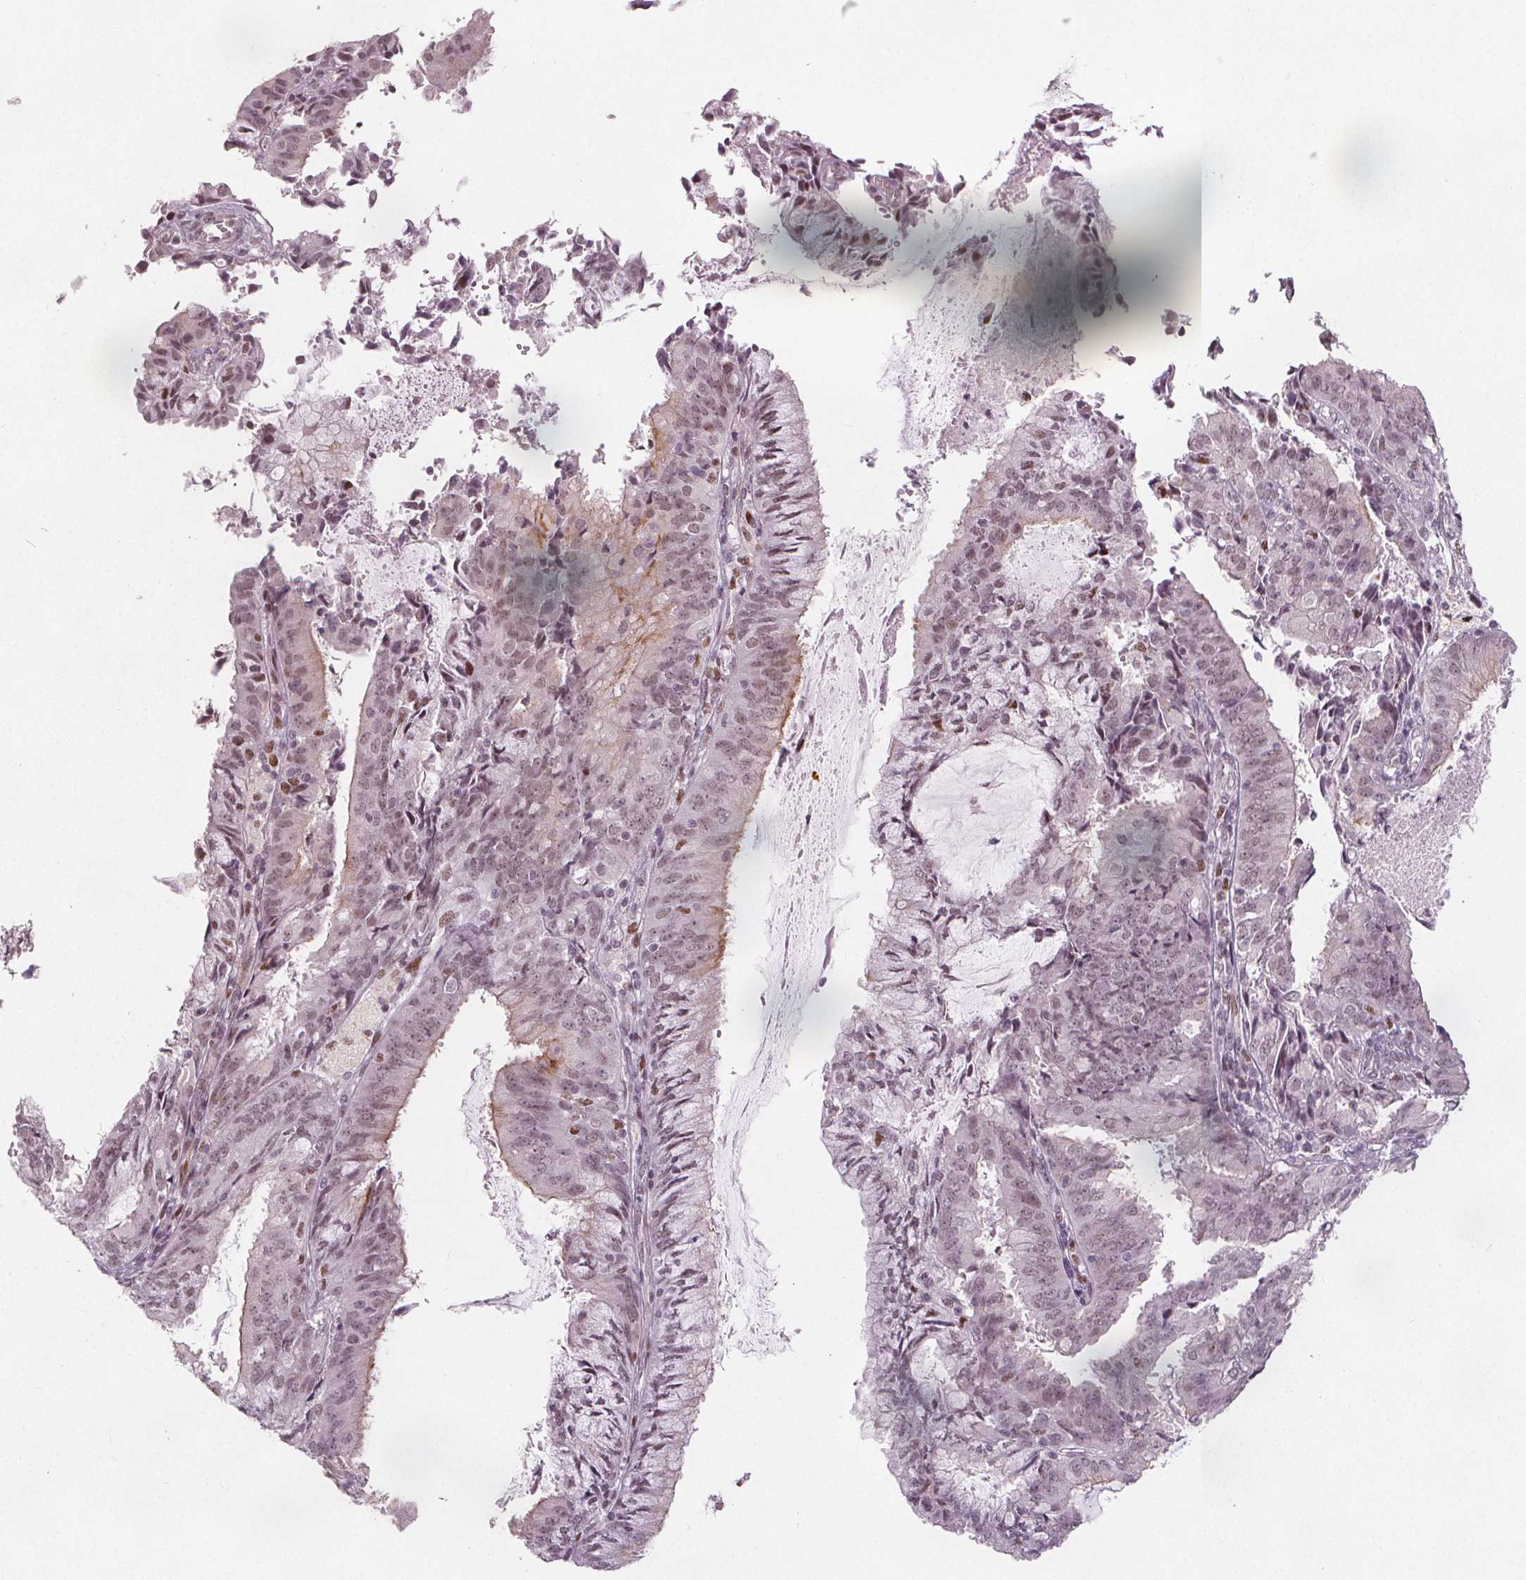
{"staining": {"intensity": "moderate", "quantity": "<25%", "location": "cytoplasmic/membranous,nuclear"}, "tissue": "endometrial cancer", "cell_type": "Tumor cells", "image_type": "cancer", "snomed": [{"axis": "morphology", "description": "Adenocarcinoma, NOS"}, {"axis": "topography", "description": "Endometrium"}], "caption": "Immunohistochemical staining of endometrial cancer (adenocarcinoma) reveals moderate cytoplasmic/membranous and nuclear protein positivity in approximately <25% of tumor cells.", "gene": "TAF6L", "patient": {"sex": "female", "age": 57}}